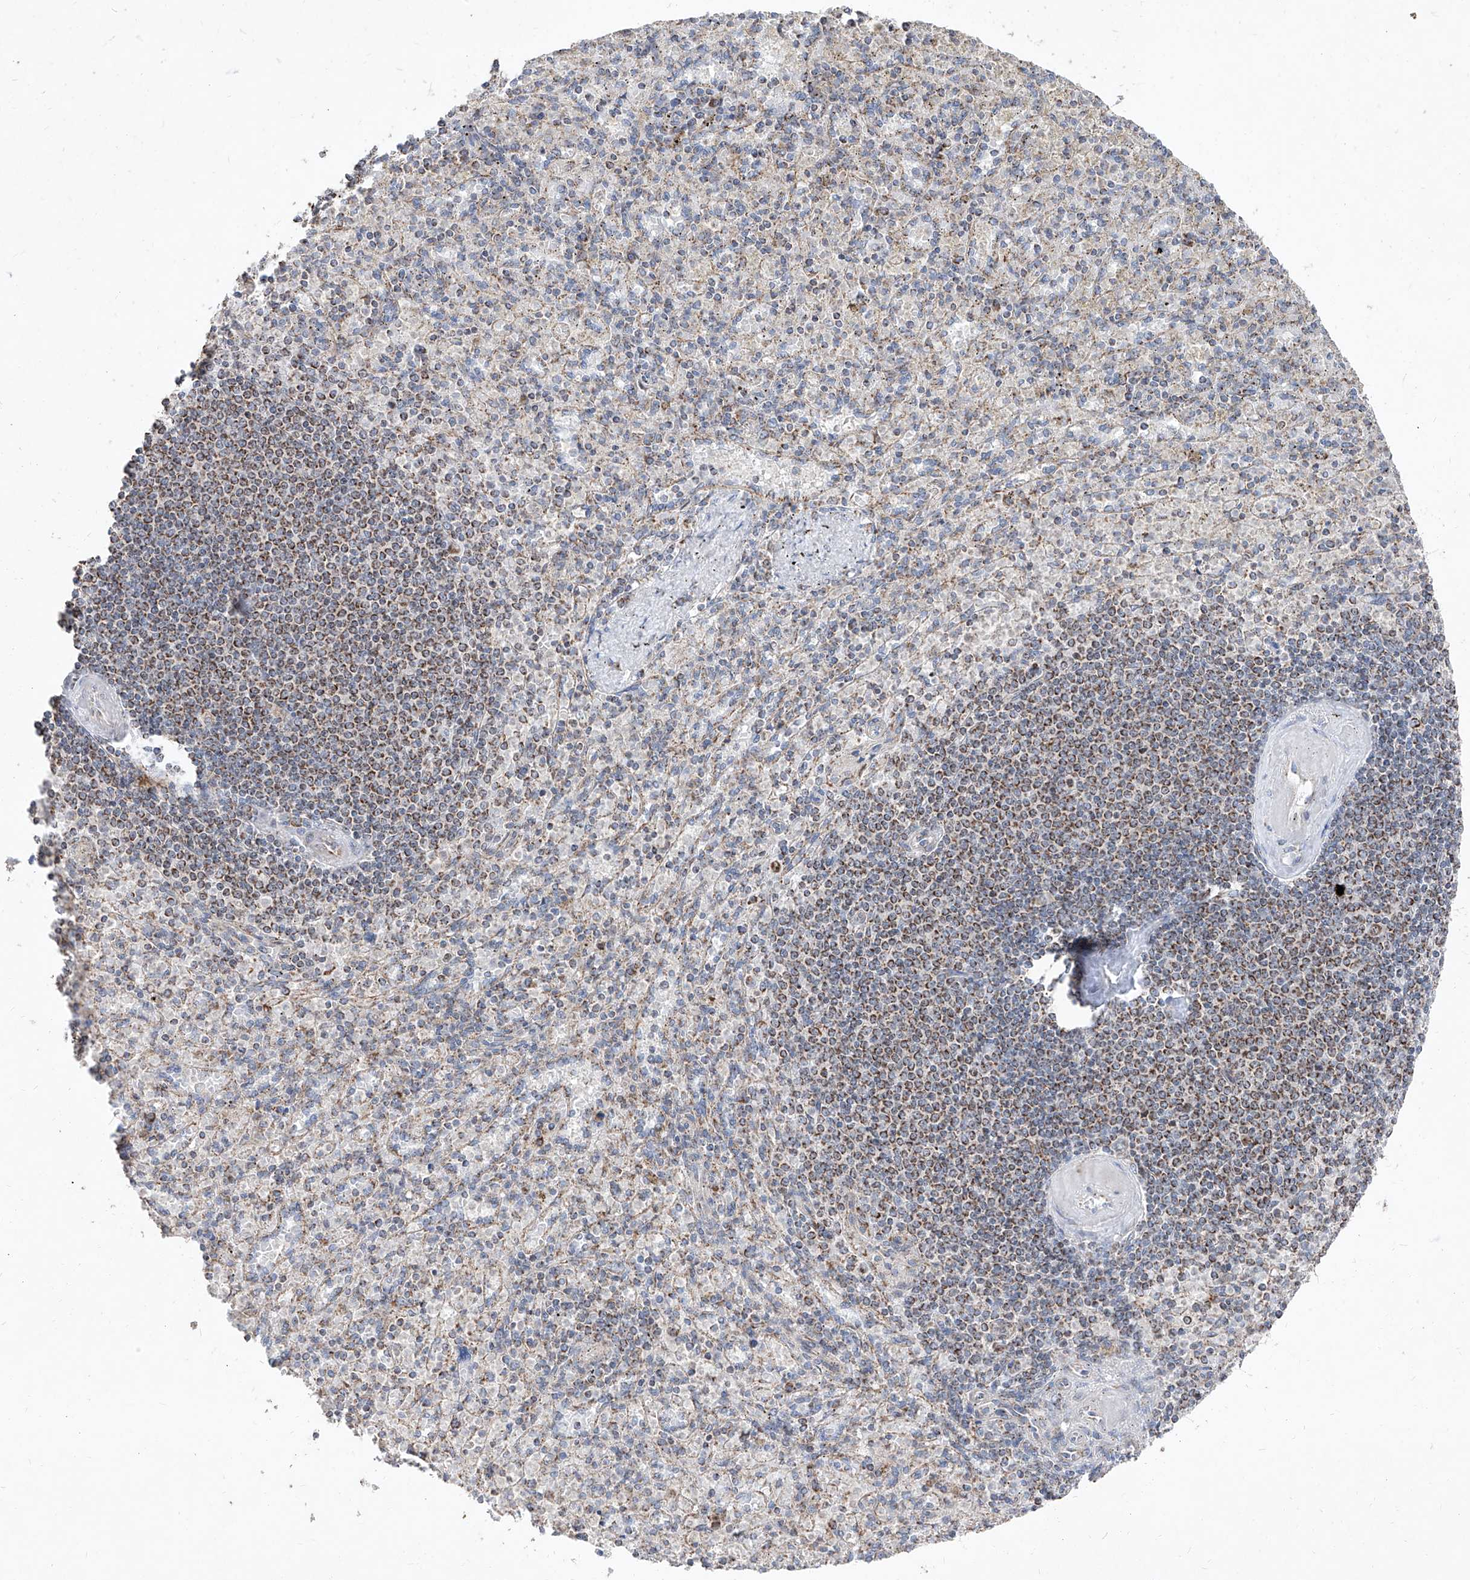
{"staining": {"intensity": "negative", "quantity": "none", "location": "none"}, "tissue": "spleen", "cell_type": "Cells in red pulp", "image_type": "normal", "snomed": [{"axis": "morphology", "description": "Normal tissue, NOS"}, {"axis": "topography", "description": "Spleen"}], "caption": "This is an immunohistochemistry photomicrograph of benign spleen. There is no positivity in cells in red pulp.", "gene": "NDUFB3", "patient": {"sex": "female", "age": 74}}